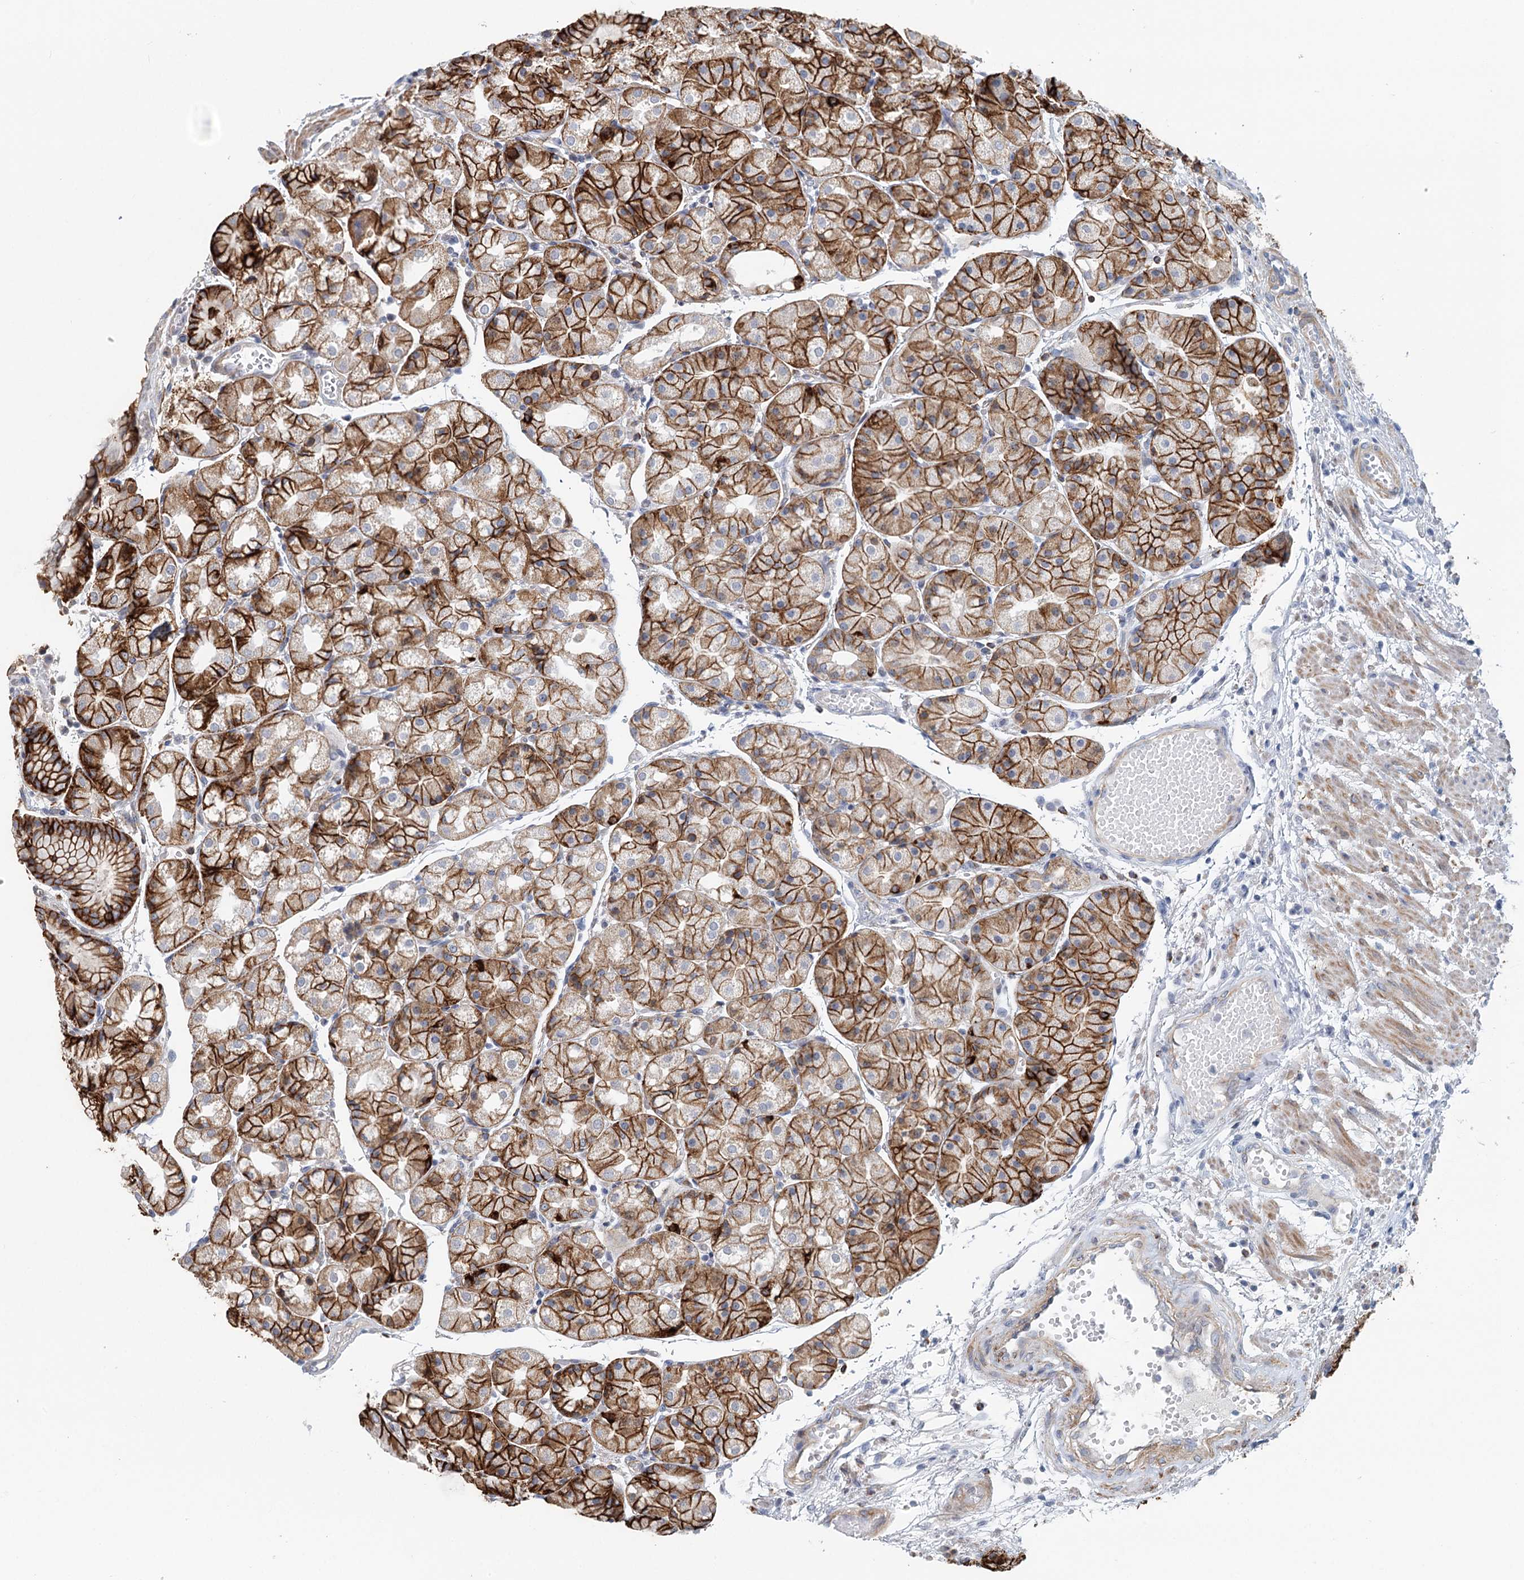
{"staining": {"intensity": "strong", "quantity": "25%-75%", "location": "cytoplasmic/membranous"}, "tissue": "stomach", "cell_type": "Glandular cells", "image_type": "normal", "snomed": [{"axis": "morphology", "description": "Normal tissue, NOS"}, {"axis": "topography", "description": "Stomach, upper"}], "caption": "Immunohistochemistry staining of benign stomach, which demonstrates high levels of strong cytoplasmic/membranous staining in approximately 25%-75% of glandular cells indicating strong cytoplasmic/membranous protein expression. The staining was performed using DAB (brown) for protein detection and nuclei were counterstained in hematoxylin (blue).", "gene": "RNF111", "patient": {"sex": "male", "age": 72}}